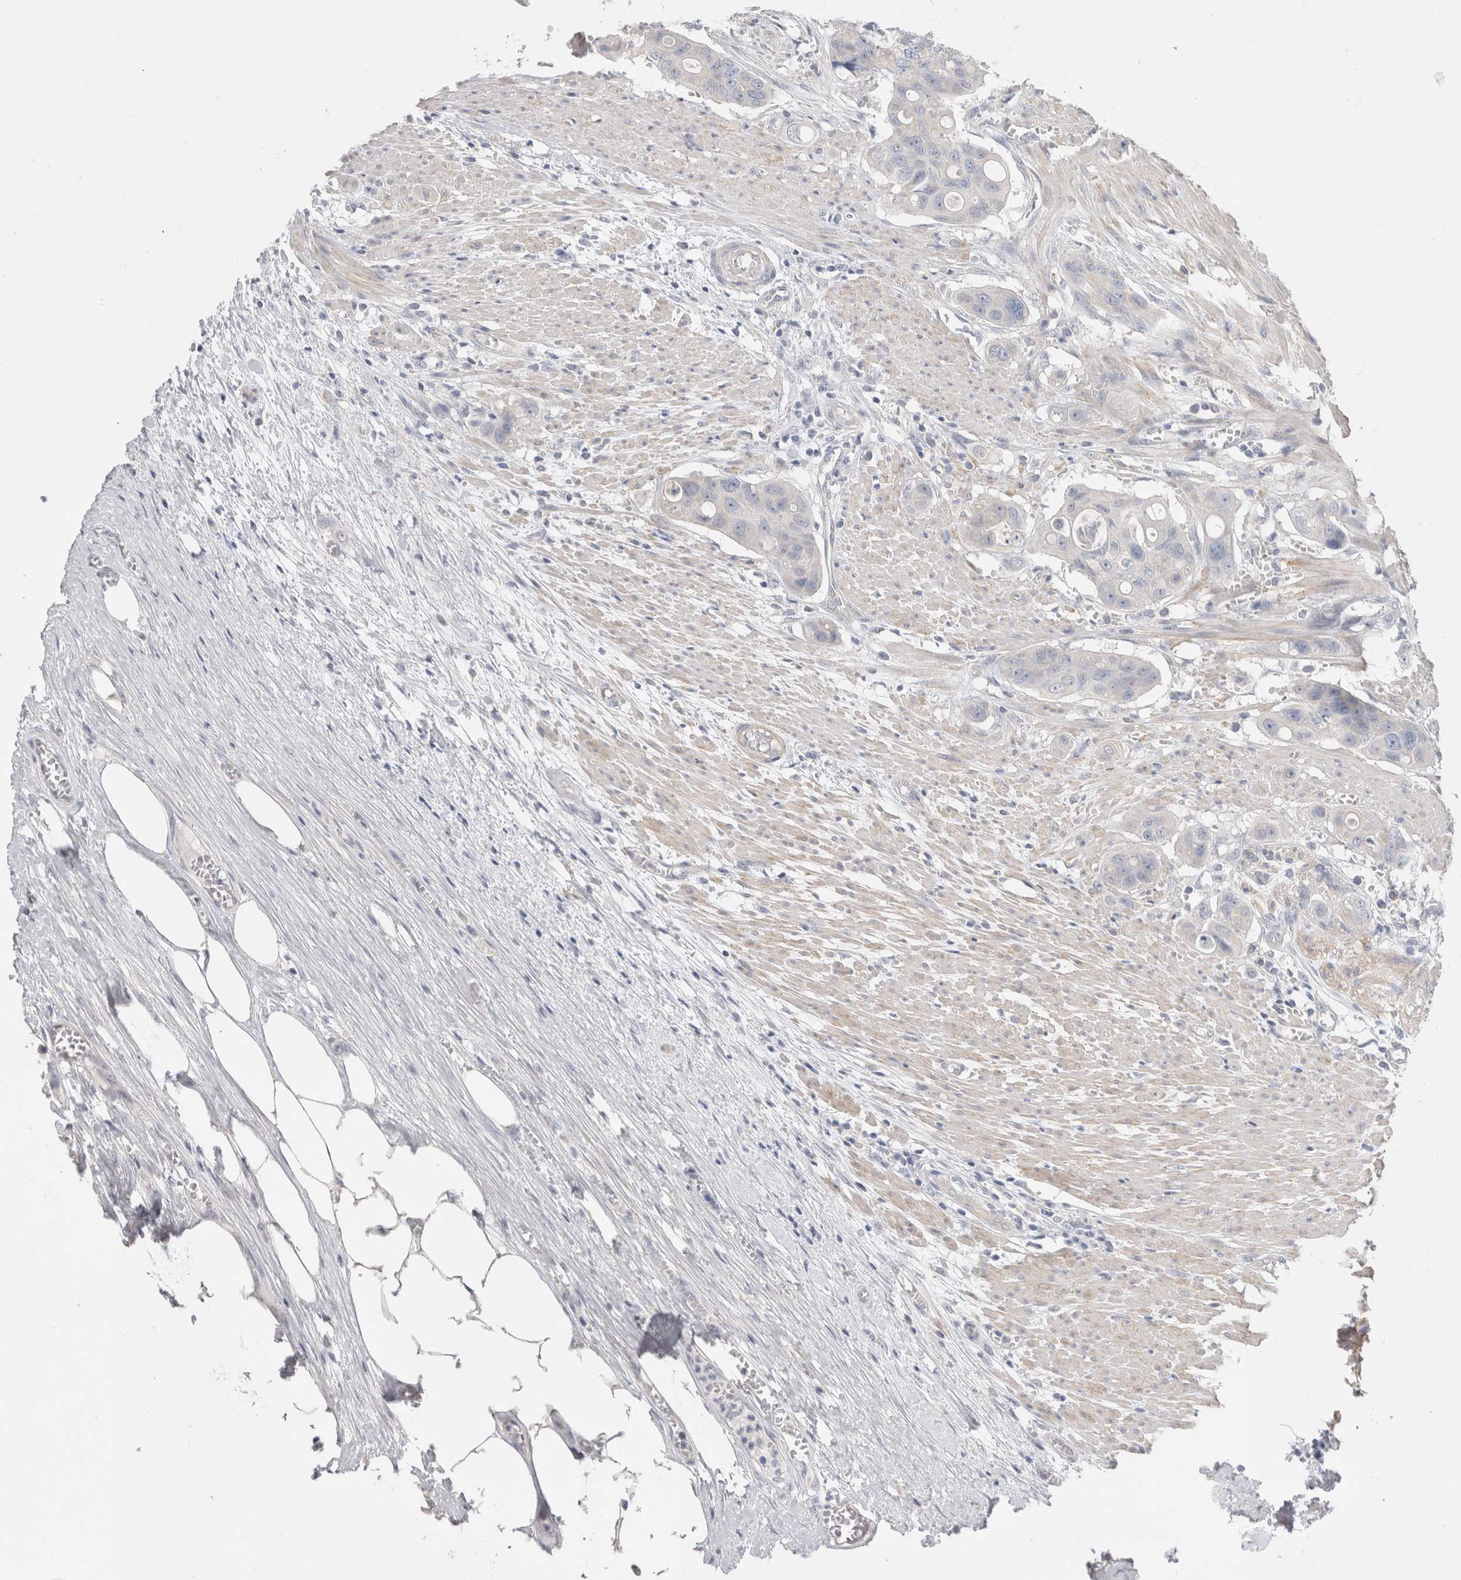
{"staining": {"intensity": "negative", "quantity": "none", "location": "none"}, "tissue": "colorectal cancer", "cell_type": "Tumor cells", "image_type": "cancer", "snomed": [{"axis": "morphology", "description": "Adenocarcinoma, NOS"}, {"axis": "topography", "description": "Colon"}], "caption": "Image shows no protein staining in tumor cells of adenocarcinoma (colorectal) tissue. (DAB immunohistochemistry (IHC) with hematoxylin counter stain).", "gene": "DMD", "patient": {"sex": "female", "age": 57}}